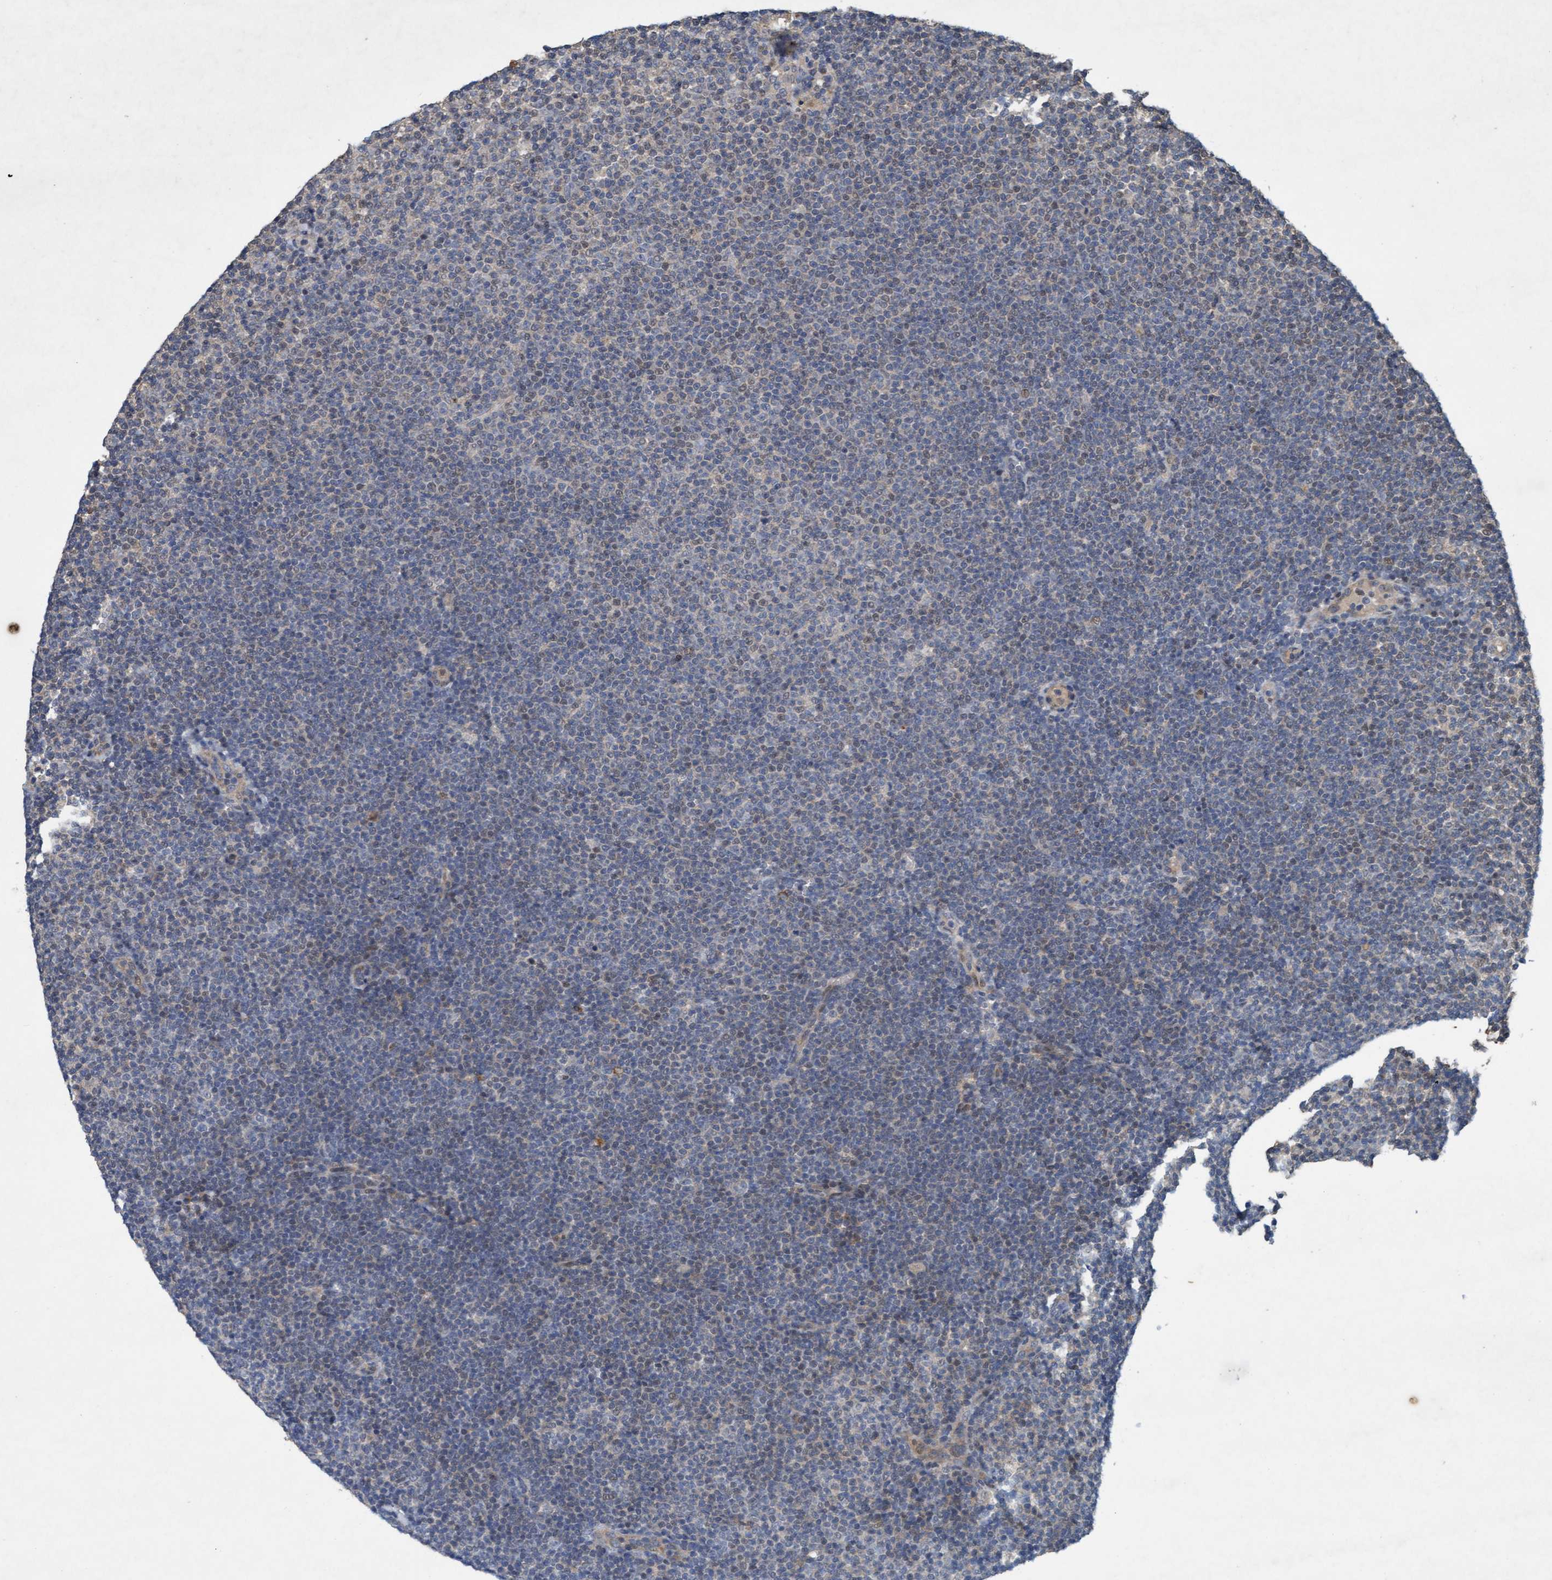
{"staining": {"intensity": "weak", "quantity": "<25%", "location": "cytoplasmic/membranous,nuclear"}, "tissue": "lymphoma", "cell_type": "Tumor cells", "image_type": "cancer", "snomed": [{"axis": "morphology", "description": "Malignant lymphoma, non-Hodgkin's type, Low grade"}, {"axis": "topography", "description": "Lymph node"}], "caption": "A high-resolution micrograph shows immunohistochemistry (IHC) staining of lymphoma, which exhibits no significant positivity in tumor cells. (Brightfield microscopy of DAB immunohistochemistry (IHC) at high magnification).", "gene": "ZNF677", "patient": {"sex": "female", "age": 53}}